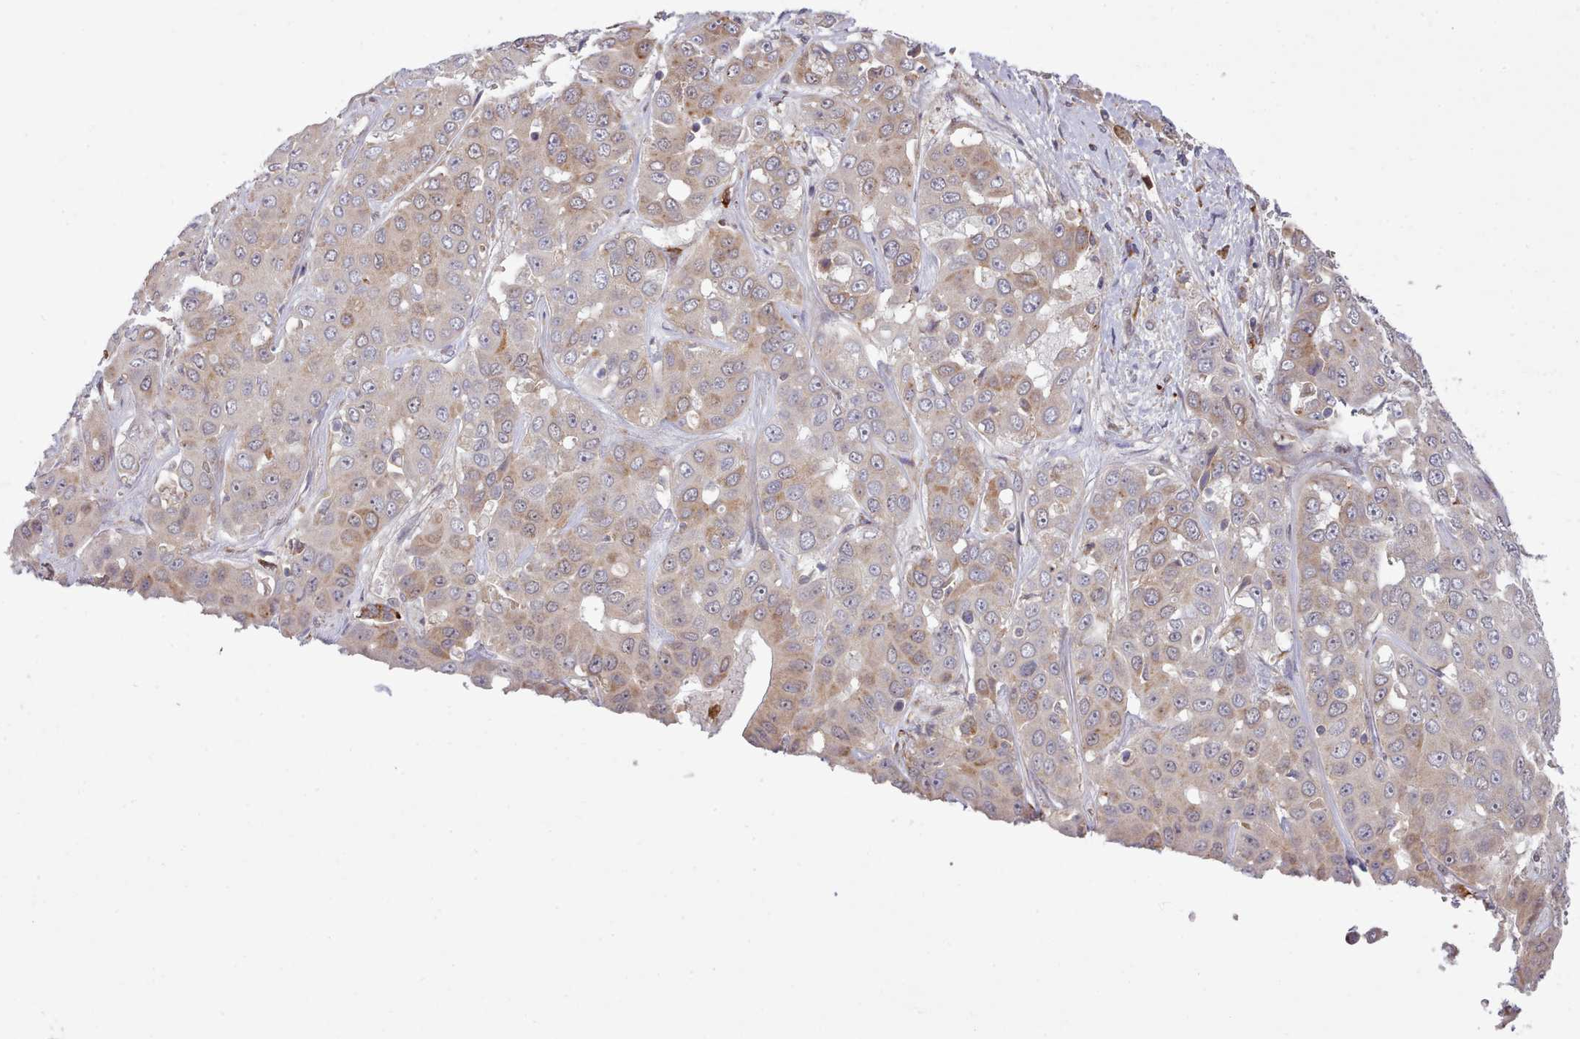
{"staining": {"intensity": "moderate", "quantity": "<25%", "location": "cytoplasmic/membranous"}, "tissue": "liver cancer", "cell_type": "Tumor cells", "image_type": "cancer", "snomed": [{"axis": "morphology", "description": "Cholangiocarcinoma"}, {"axis": "topography", "description": "Liver"}], "caption": "Immunohistochemical staining of human liver cancer demonstrates moderate cytoplasmic/membranous protein positivity in about <25% of tumor cells.", "gene": "TRIM26", "patient": {"sex": "female", "age": 52}}